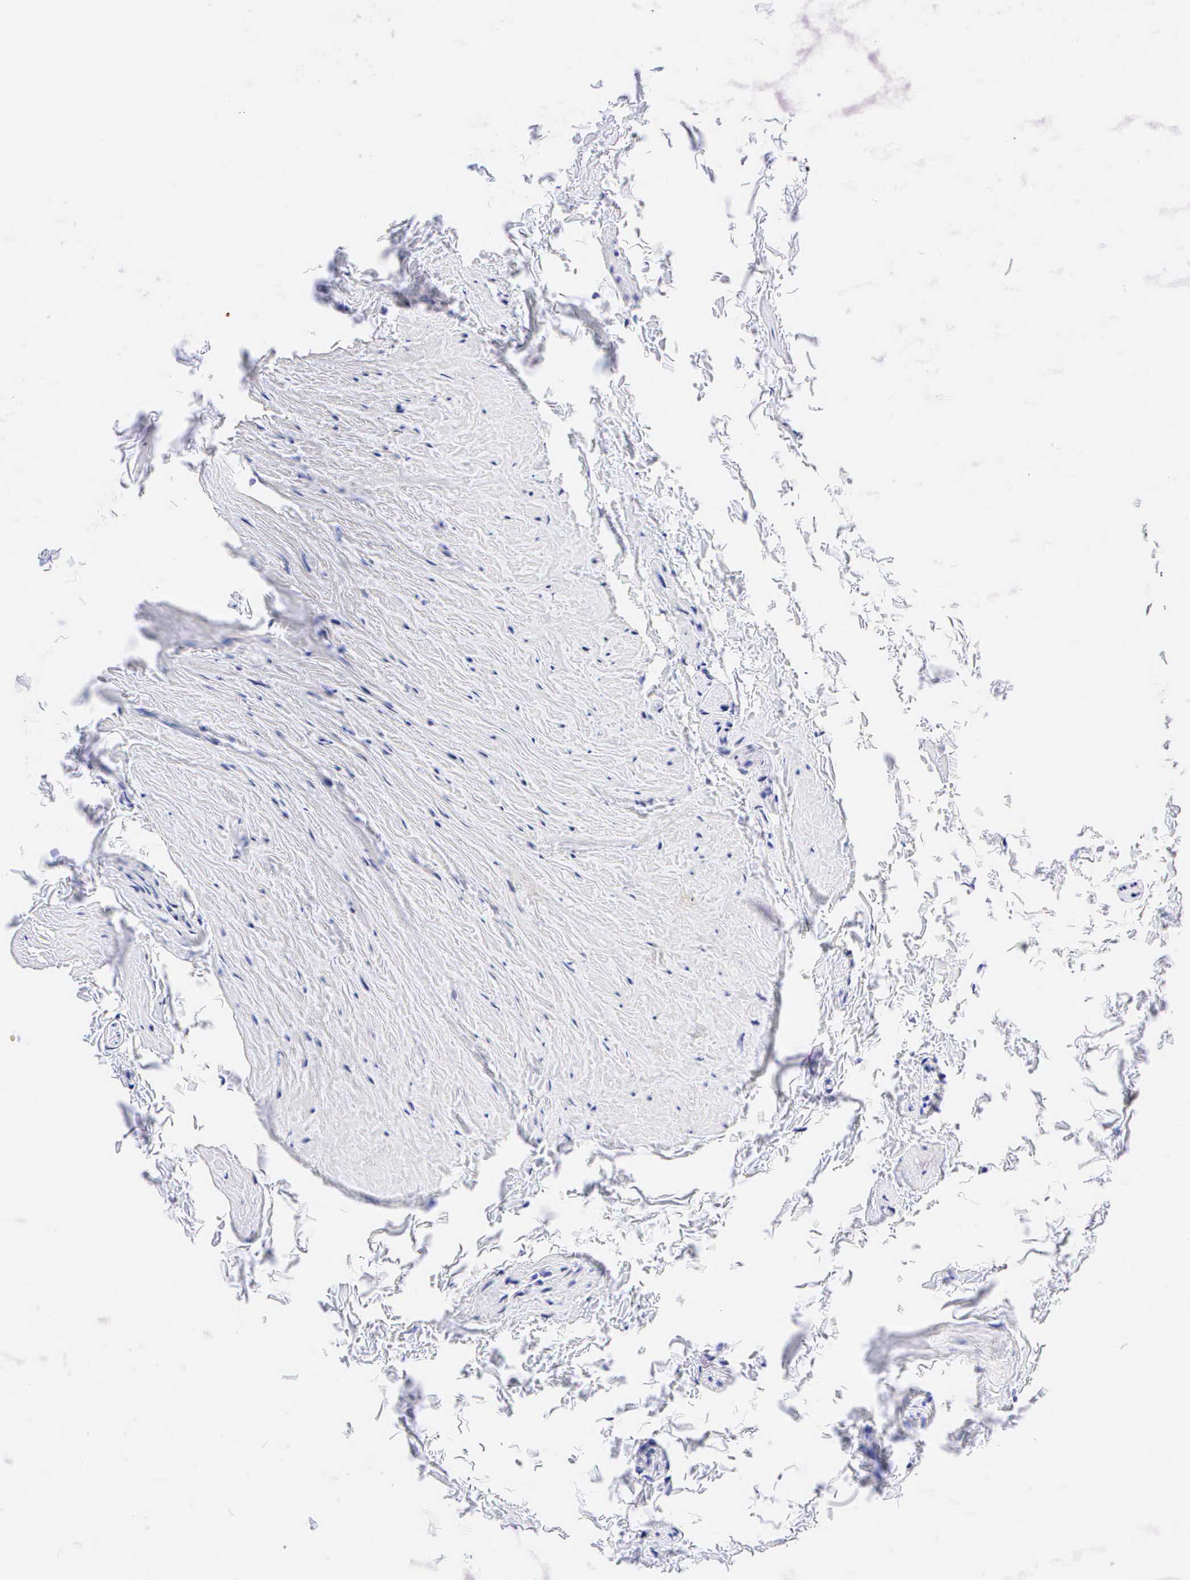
{"staining": {"intensity": "negative", "quantity": "none", "location": "none"}, "tissue": "epididymis", "cell_type": "Glandular cells", "image_type": "normal", "snomed": [{"axis": "morphology", "description": "Normal tissue, NOS"}, {"axis": "topography", "description": "Epididymis"}], "caption": "Photomicrograph shows no significant protein staining in glandular cells of benign epididymis. (DAB (3,3'-diaminobenzidine) immunohistochemistry (IHC) with hematoxylin counter stain).", "gene": "KRT20", "patient": {"sex": "male", "age": 47}}